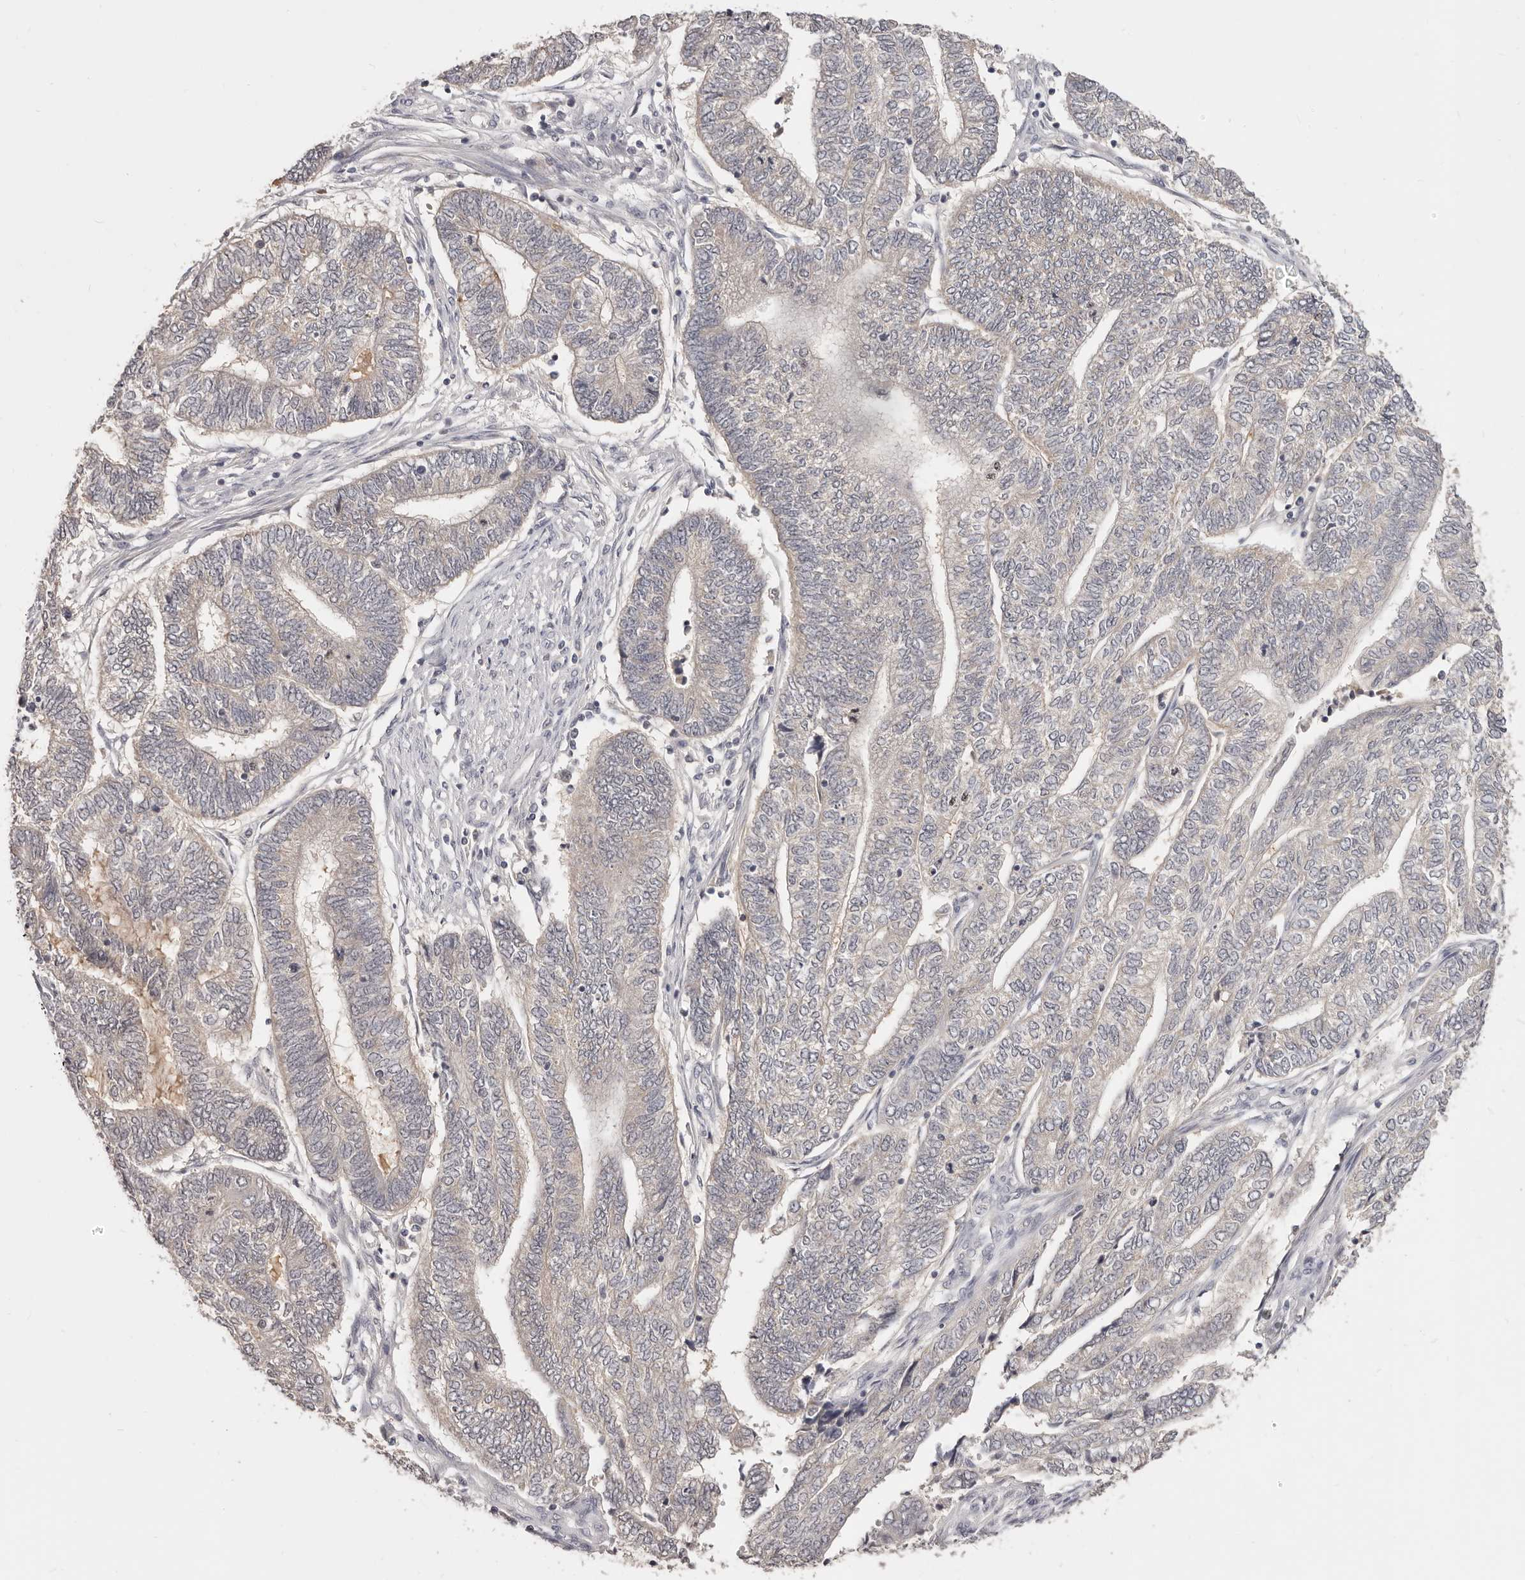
{"staining": {"intensity": "negative", "quantity": "none", "location": "none"}, "tissue": "endometrial cancer", "cell_type": "Tumor cells", "image_type": "cancer", "snomed": [{"axis": "morphology", "description": "Adenocarcinoma, NOS"}, {"axis": "topography", "description": "Uterus"}, {"axis": "topography", "description": "Endometrium"}], "caption": "A histopathology image of human adenocarcinoma (endometrial) is negative for staining in tumor cells.", "gene": "TSPAN13", "patient": {"sex": "female", "age": 70}}